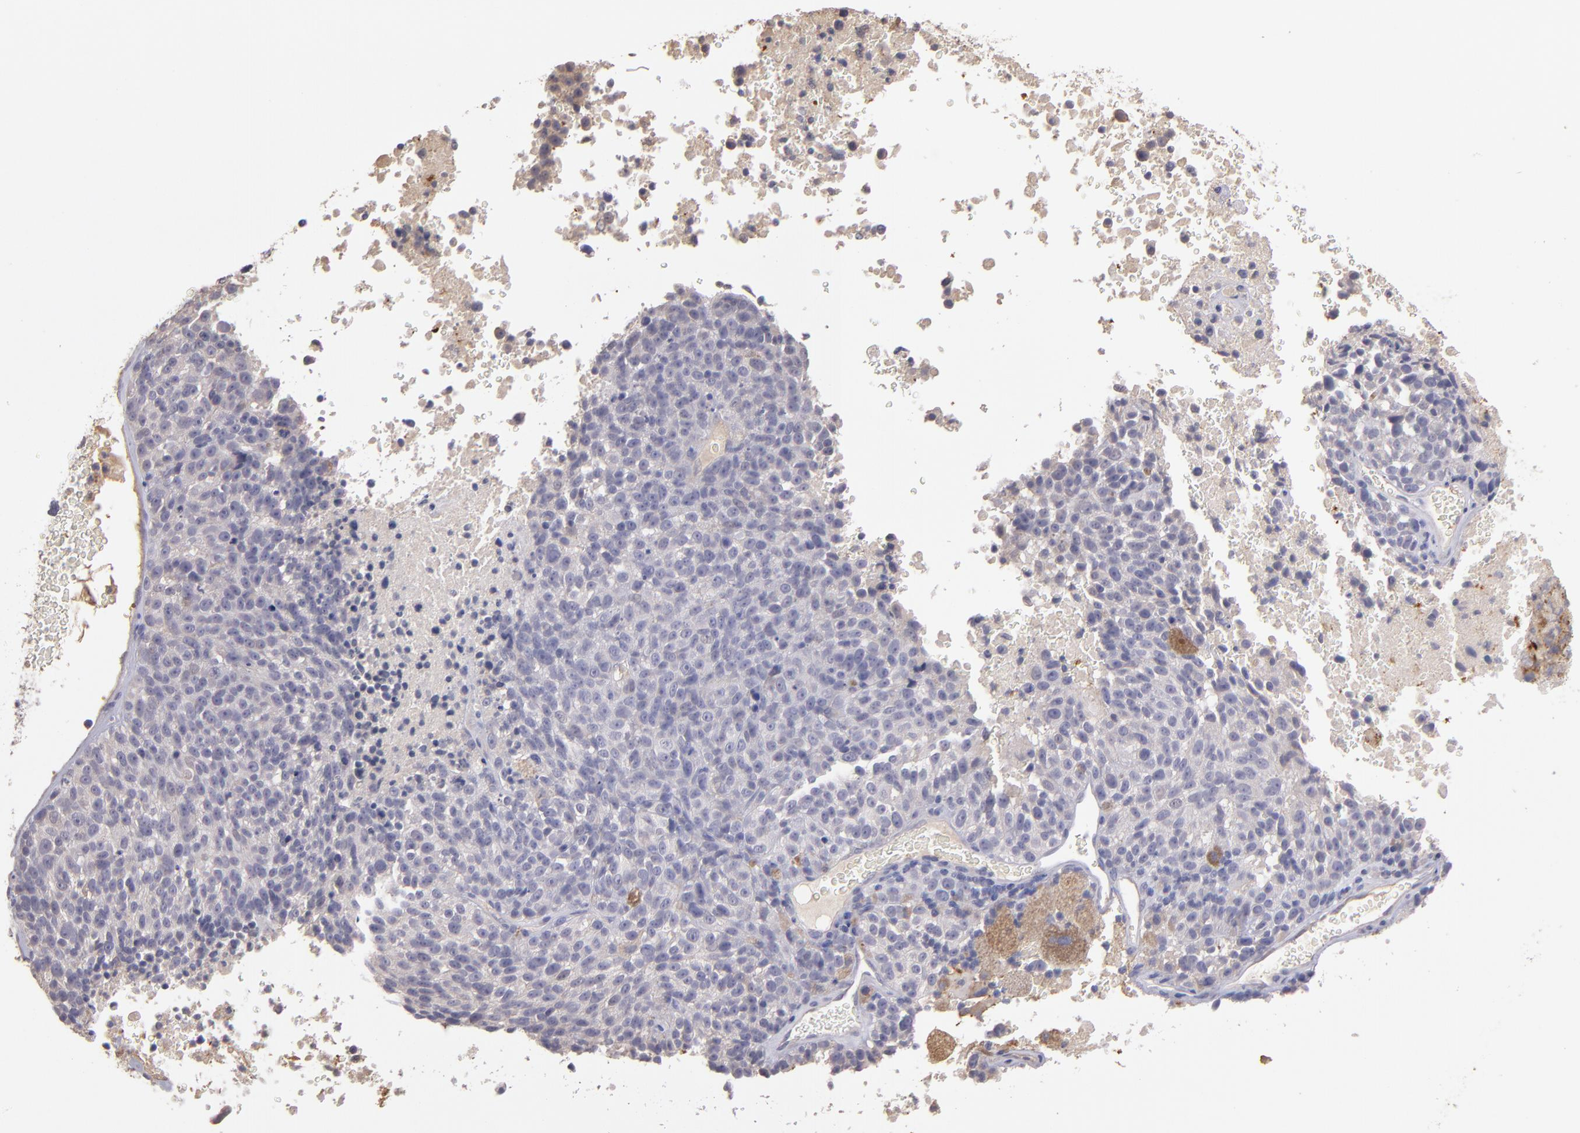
{"staining": {"intensity": "negative", "quantity": "none", "location": "none"}, "tissue": "melanoma", "cell_type": "Tumor cells", "image_type": "cancer", "snomed": [{"axis": "morphology", "description": "Malignant melanoma, Metastatic site"}, {"axis": "topography", "description": "Cerebral cortex"}], "caption": "The micrograph shows no staining of tumor cells in malignant melanoma (metastatic site).", "gene": "GNAZ", "patient": {"sex": "female", "age": 52}}